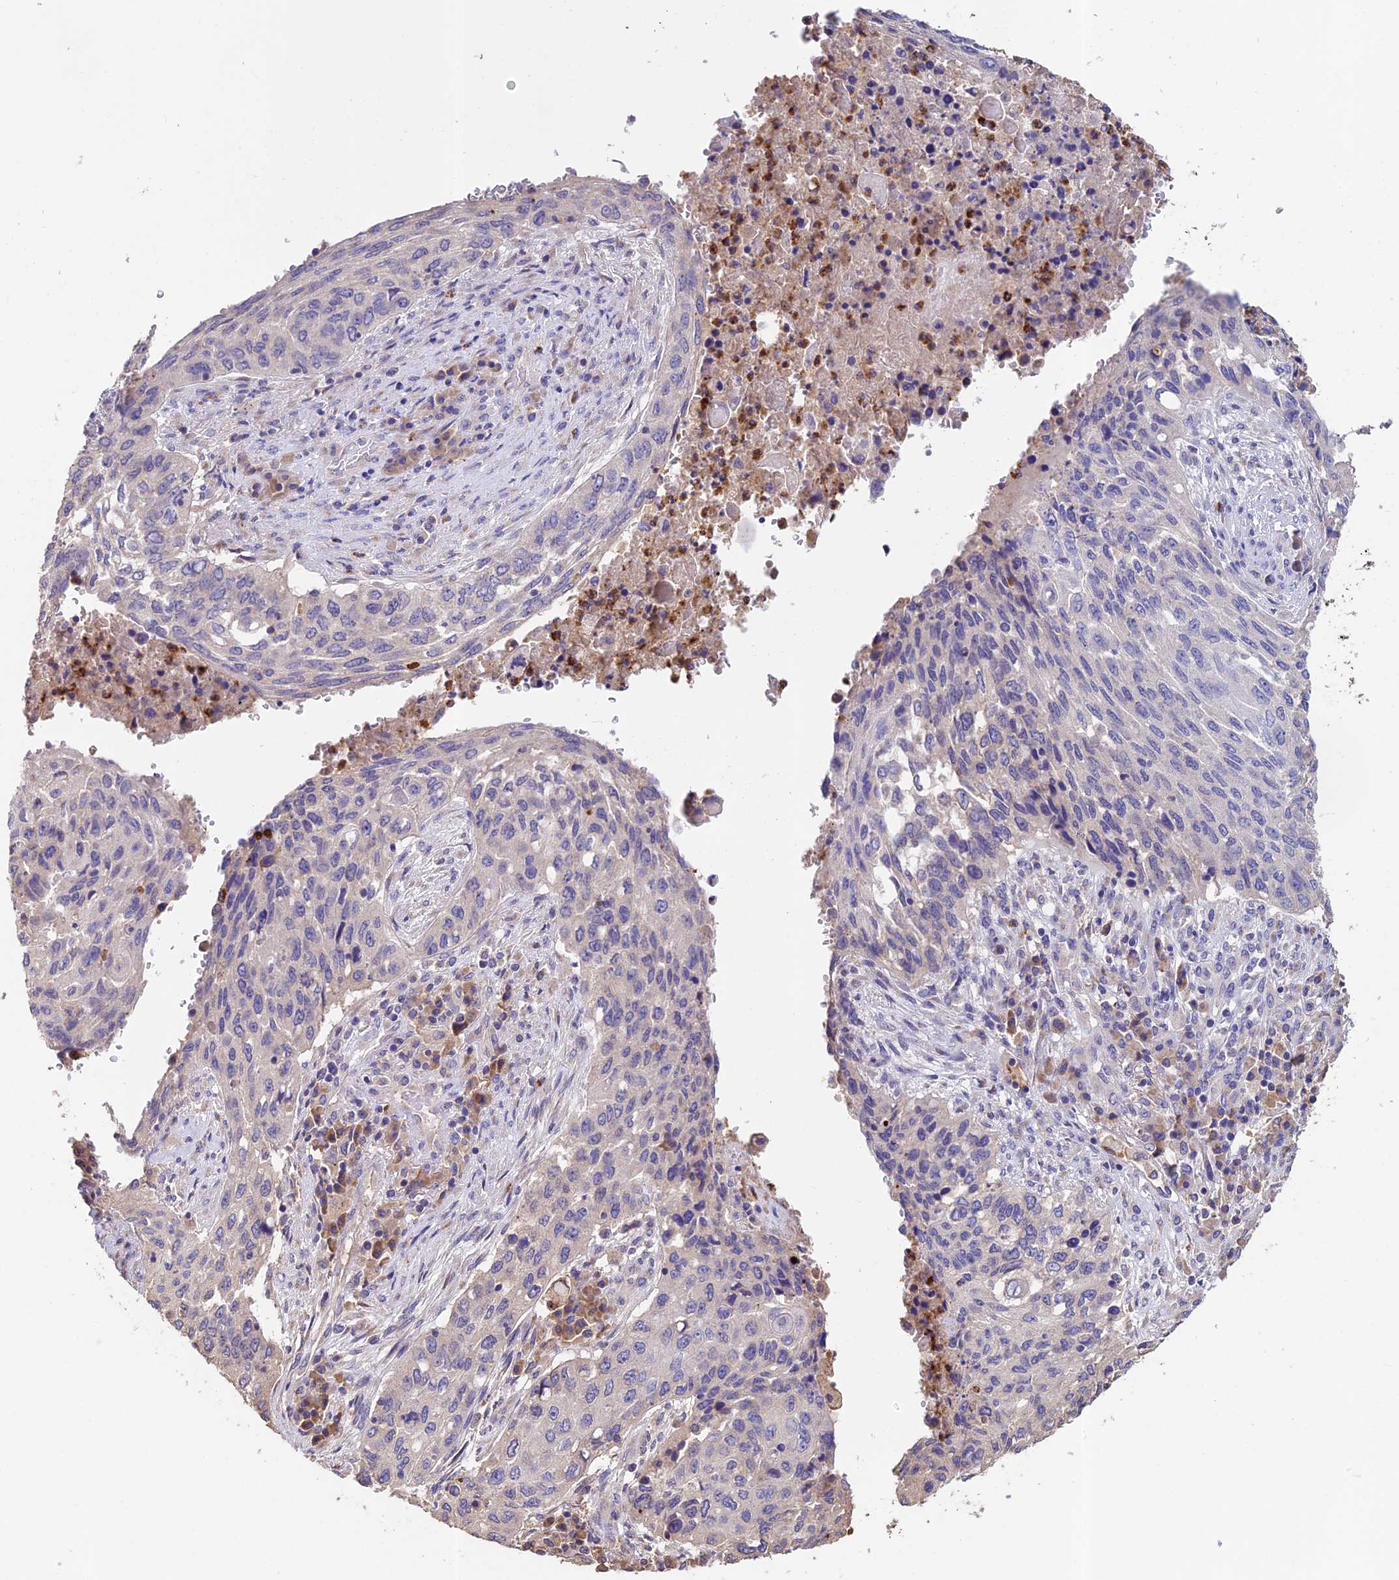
{"staining": {"intensity": "negative", "quantity": "none", "location": "none"}, "tissue": "lung cancer", "cell_type": "Tumor cells", "image_type": "cancer", "snomed": [{"axis": "morphology", "description": "Squamous cell carcinoma, NOS"}, {"axis": "topography", "description": "Lung"}], "caption": "This photomicrograph is of lung squamous cell carcinoma stained with immunohistochemistry (IHC) to label a protein in brown with the nuclei are counter-stained blue. There is no staining in tumor cells.", "gene": "EMC3", "patient": {"sex": "female", "age": 63}}